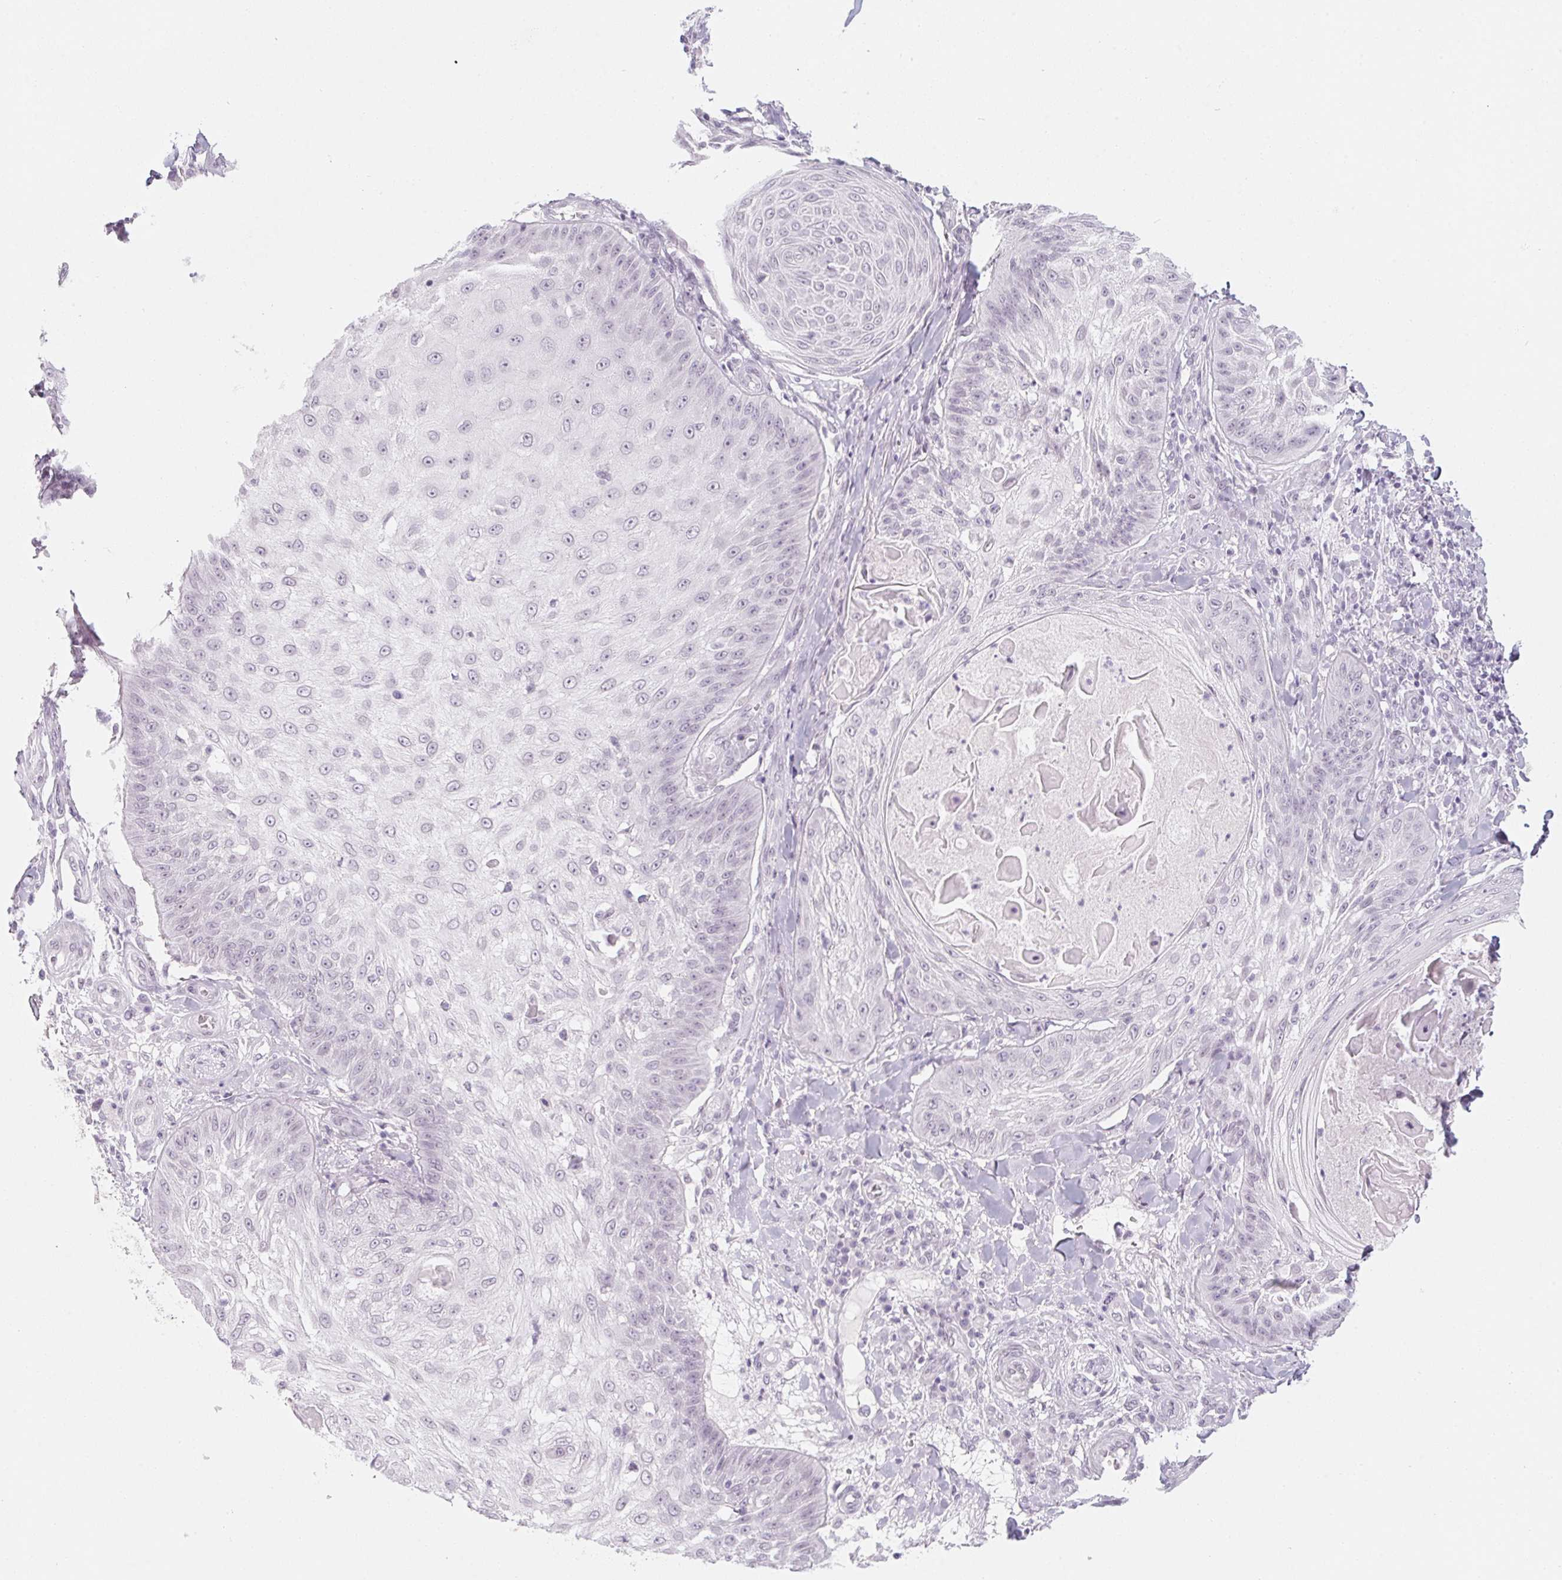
{"staining": {"intensity": "negative", "quantity": "none", "location": "none"}, "tissue": "skin cancer", "cell_type": "Tumor cells", "image_type": "cancer", "snomed": [{"axis": "morphology", "description": "Squamous cell carcinoma, NOS"}, {"axis": "topography", "description": "Skin"}], "caption": "This is an IHC image of squamous cell carcinoma (skin). There is no expression in tumor cells.", "gene": "KCNQ2", "patient": {"sex": "male", "age": 70}}